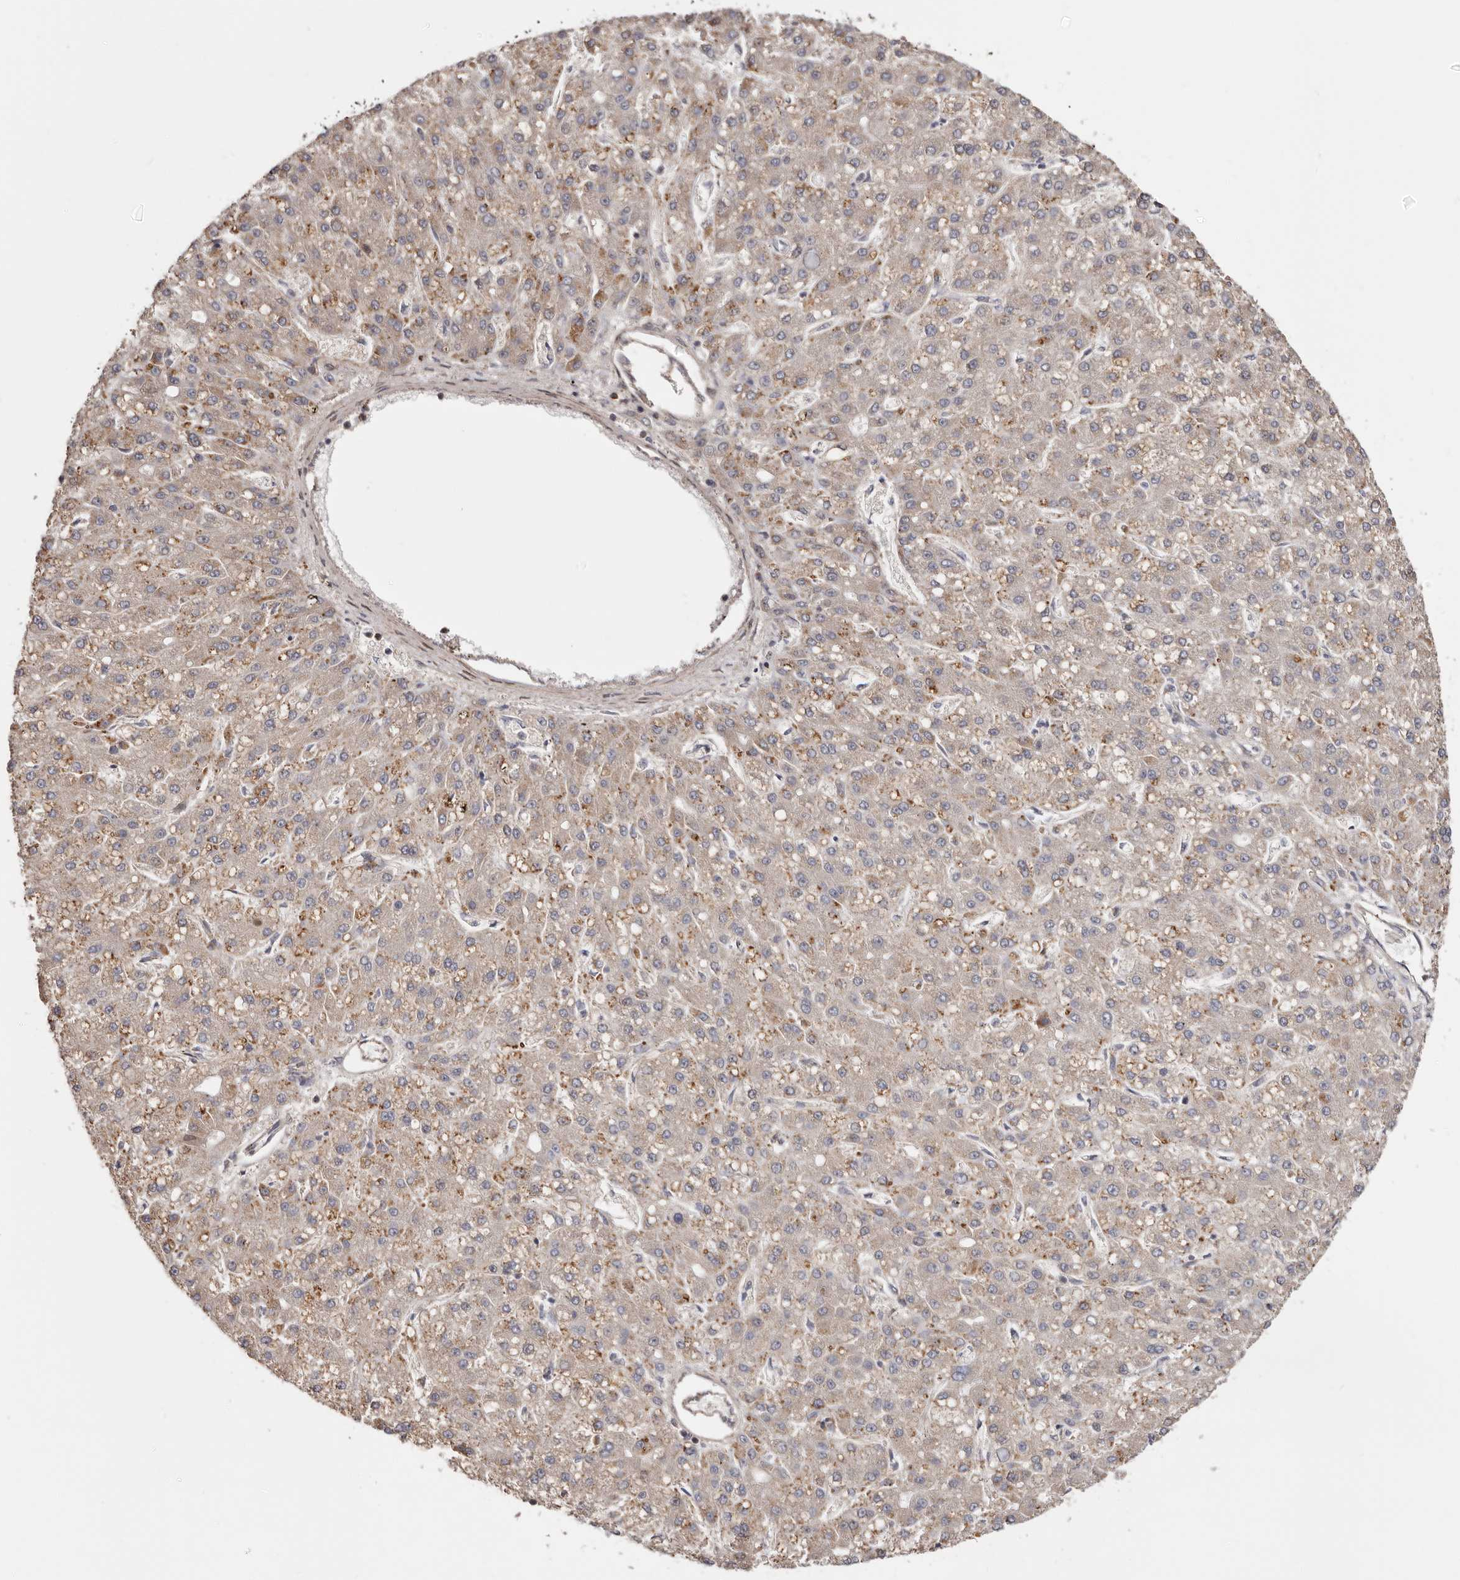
{"staining": {"intensity": "weak", "quantity": ">75%", "location": "cytoplasmic/membranous"}, "tissue": "liver cancer", "cell_type": "Tumor cells", "image_type": "cancer", "snomed": [{"axis": "morphology", "description": "Carcinoma, Hepatocellular, NOS"}, {"axis": "topography", "description": "Liver"}], "caption": "This histopathology image exhibits immunohistochemistry staining of liver cancer (hepatocellular carcinoma), with low weak cytoplasmic/membranous staining in about >75% of tumor cells.", "gene": "TMUB1", "patient": {"sex": "male", "age": 67}}